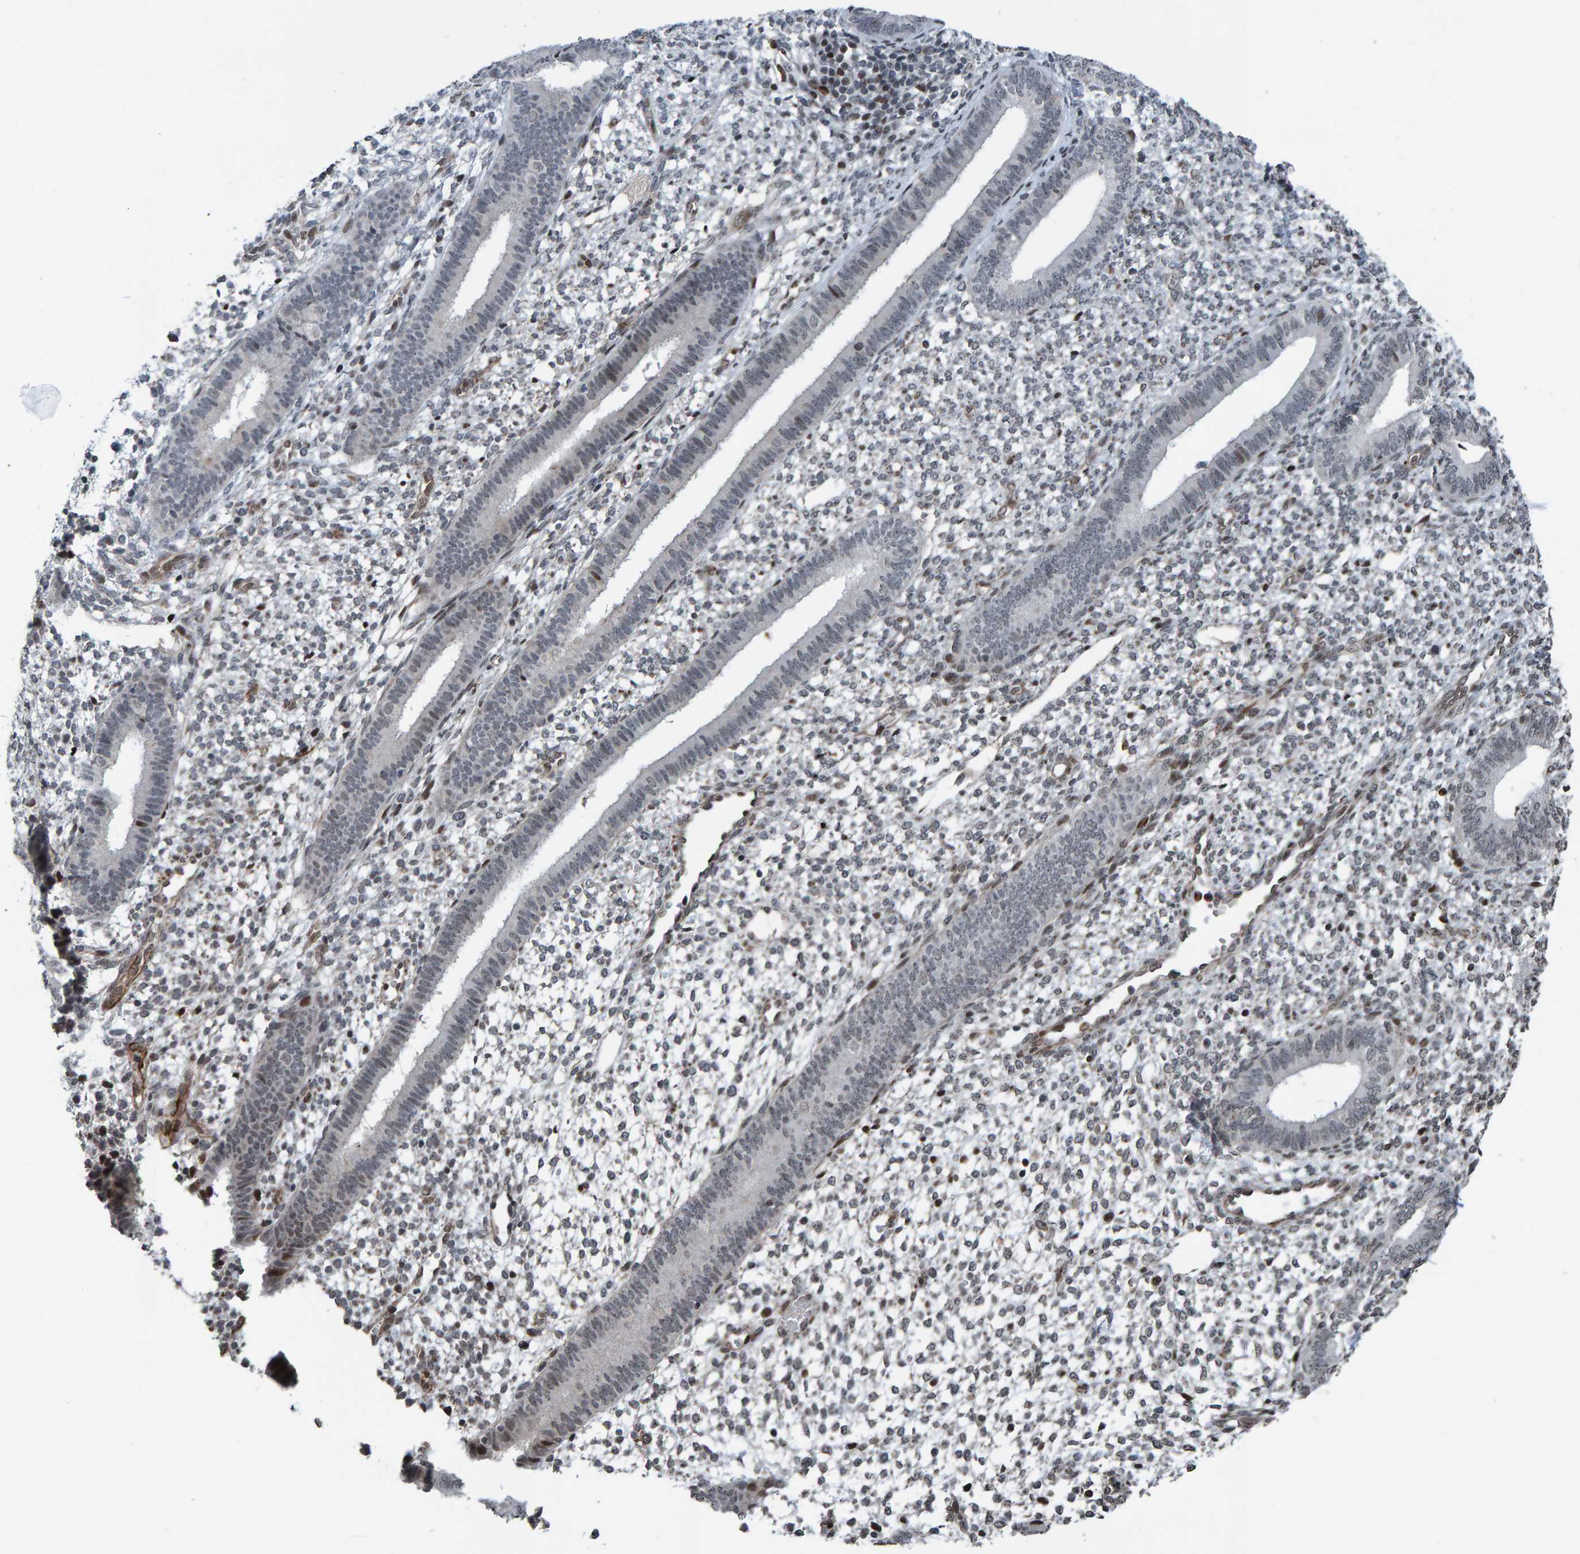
{"staining": {"intensity": "negative", "quantity": "none", "location": "none"}, "tissue": "endometrium", "cell_type": "Cells in endometrial stroma", "image_type": "normal", "snomed": [{"axis": "morphology", "description": "Normal tissue, NOS"}, {"axis": "topography", "description": "Endometrium"}], "caption": "This is an immunohistochemistry (IHC) micrograph of unremarkable endometrium. There is no positivity in cells in endometrial stroma.", "gene": "ZNF366", "patient": {"sex": "female", "age": 46}}